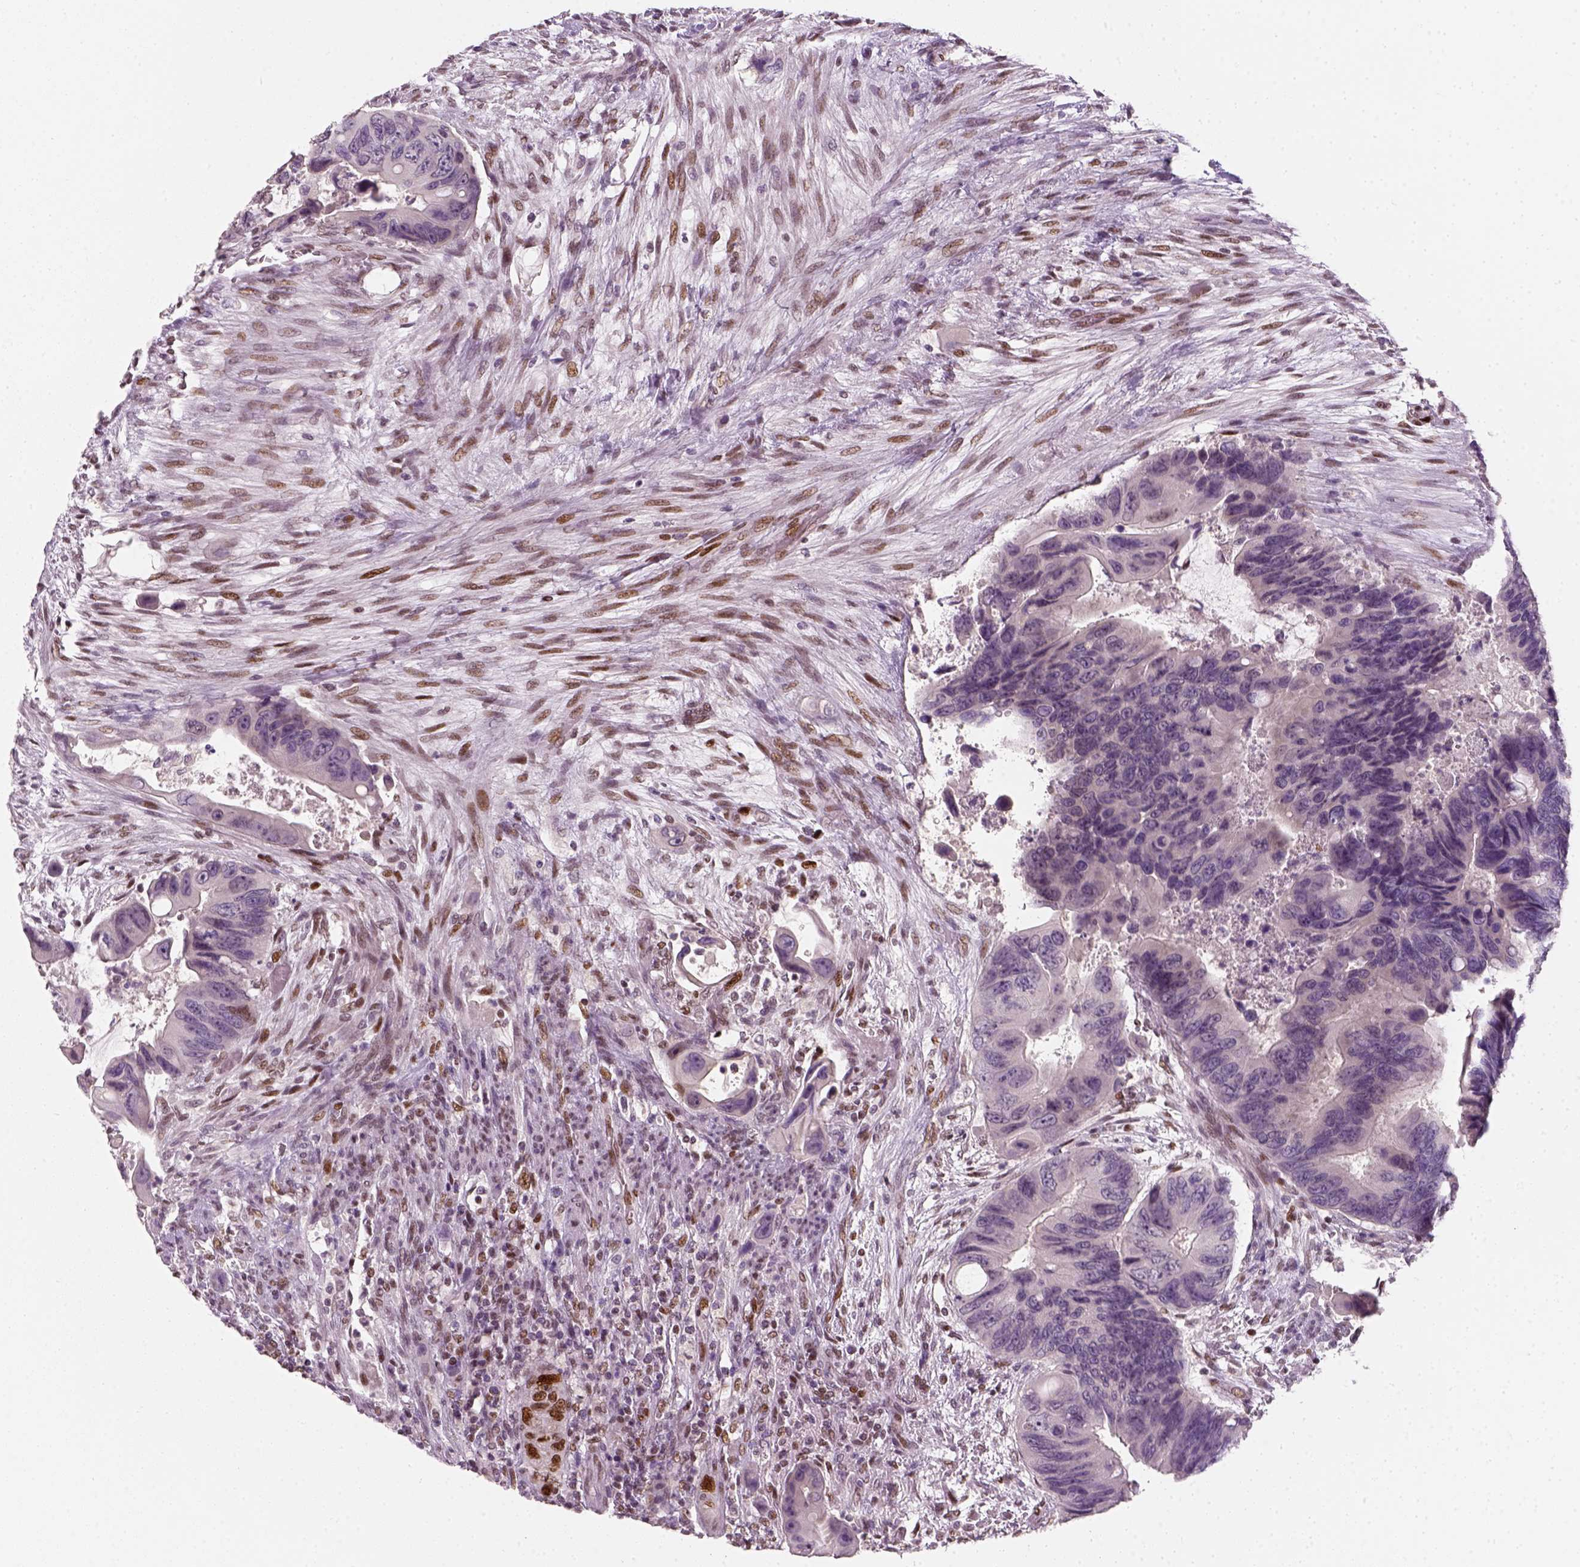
{"staining": {"intensity": "negative", "quantity": "none", "location": "none"}, "tissue": "colorectal cancer", "cell_type": "Tumor cells", "image_type": "cancer", "snomed": [{"axis": "morphology", "description": "Adenocarcinoma, NOS"}, {"axis": "topography", "description": "Rectum"}], "caption": "This photomicrograph is of adenocarcinoma (colorectal) stained with immunohistochemistry to label a protein in brown with the nuclei are counter-stained blue. There is no positivity in tumor cells.", "gene": "TP53", "patient": {"sex": "male", "age": 63}}